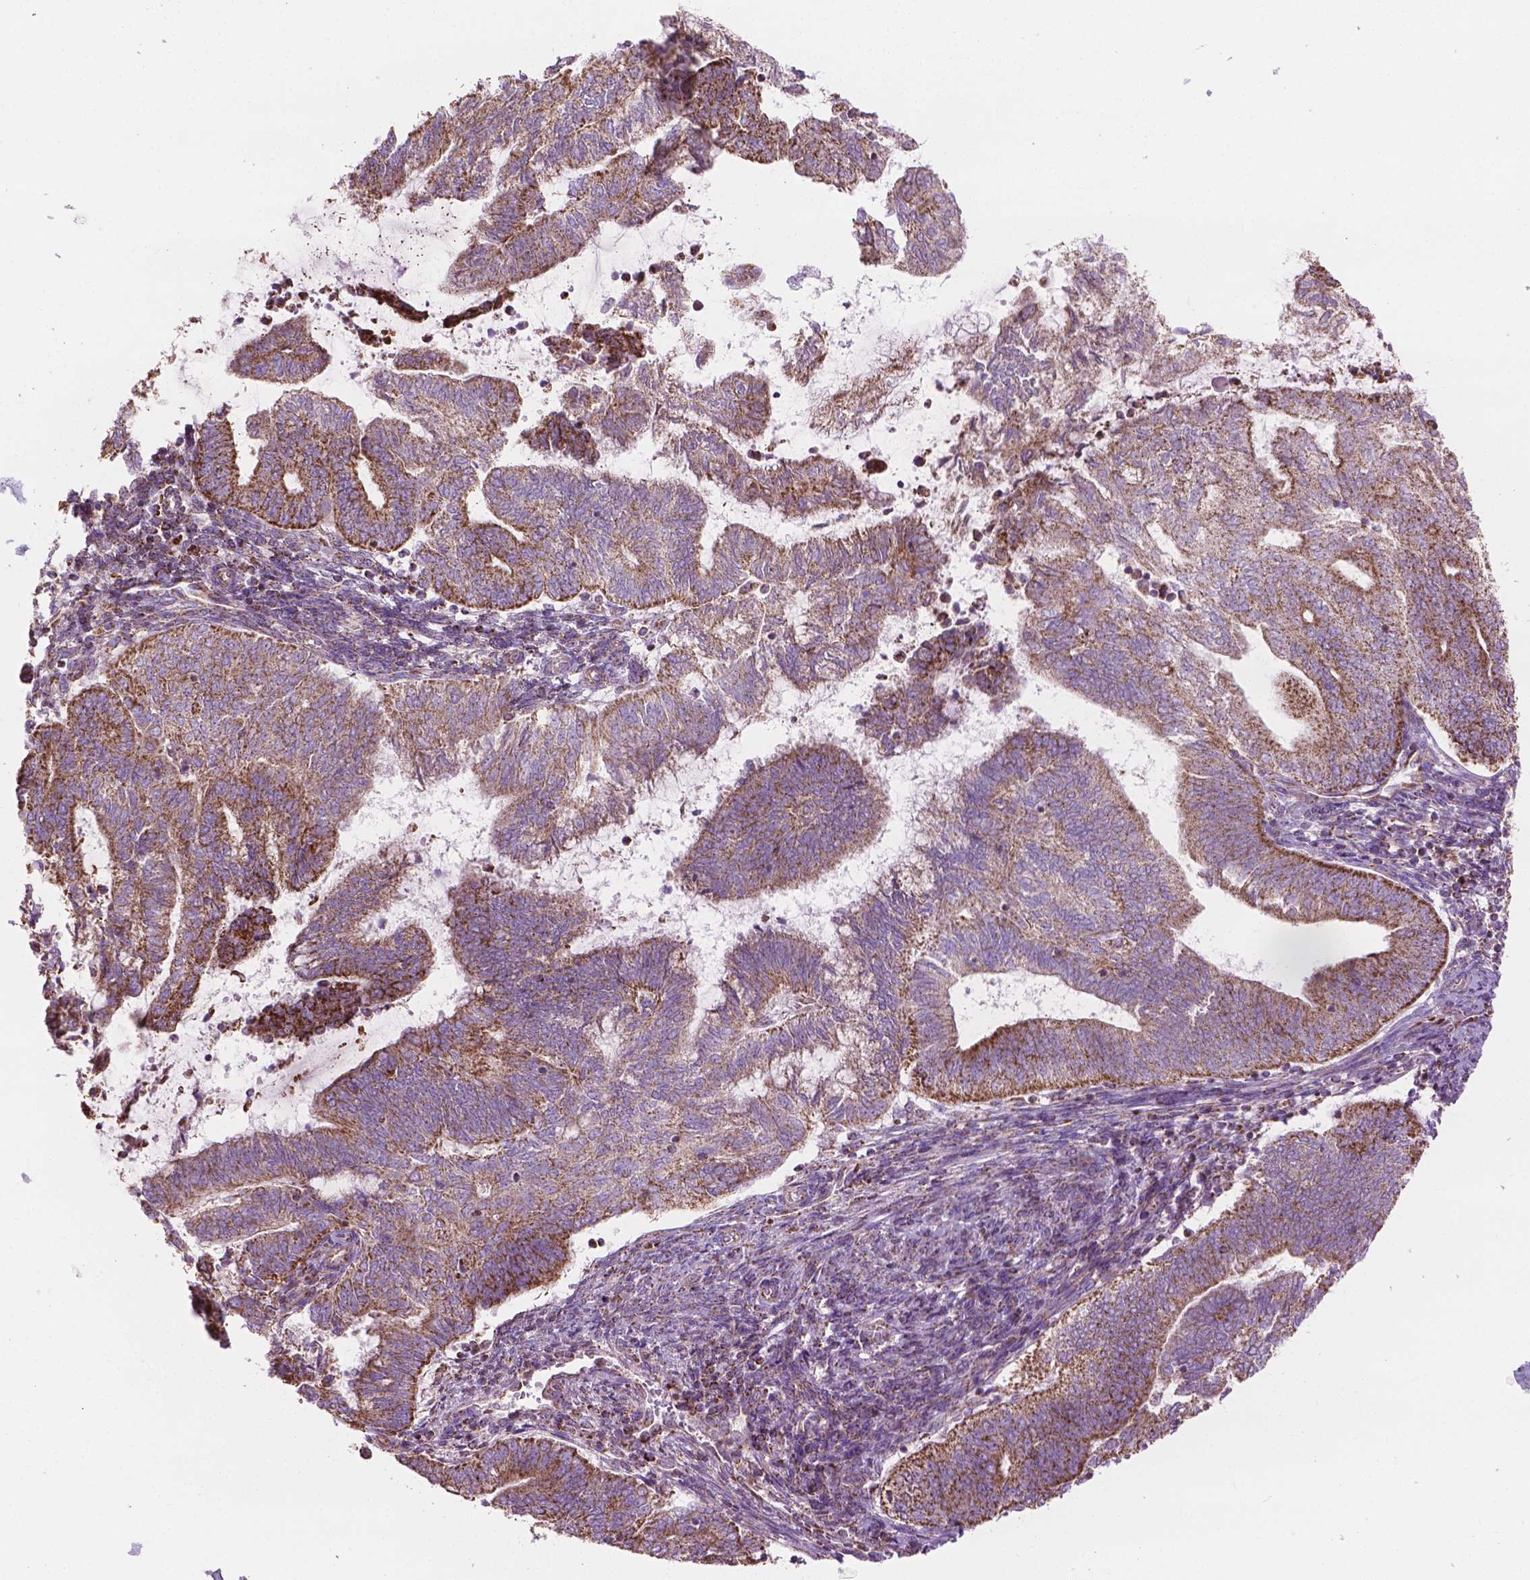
{"staining": {"intensity": "moderate", "quantity": ">75%", "location": "cytoplasmic/membranous"}, "tissue": "endometrial cancer", "cell_type": "Tumor cells", "image_type": "cancer", "snomed": [{"axis": "morphology", "description": "Adenocarcinoma, NOS"}, {"axis": "topography", "description": "Endometrium"}], "caption": "Human endometrial cancer stained for a protein (brown) demonstrates moderate cytoplasmic/membranous positive positivity in about >75% of tumor cells.", "gene": "PIBF1", "patient": {"sex": "female", "age": 65}}